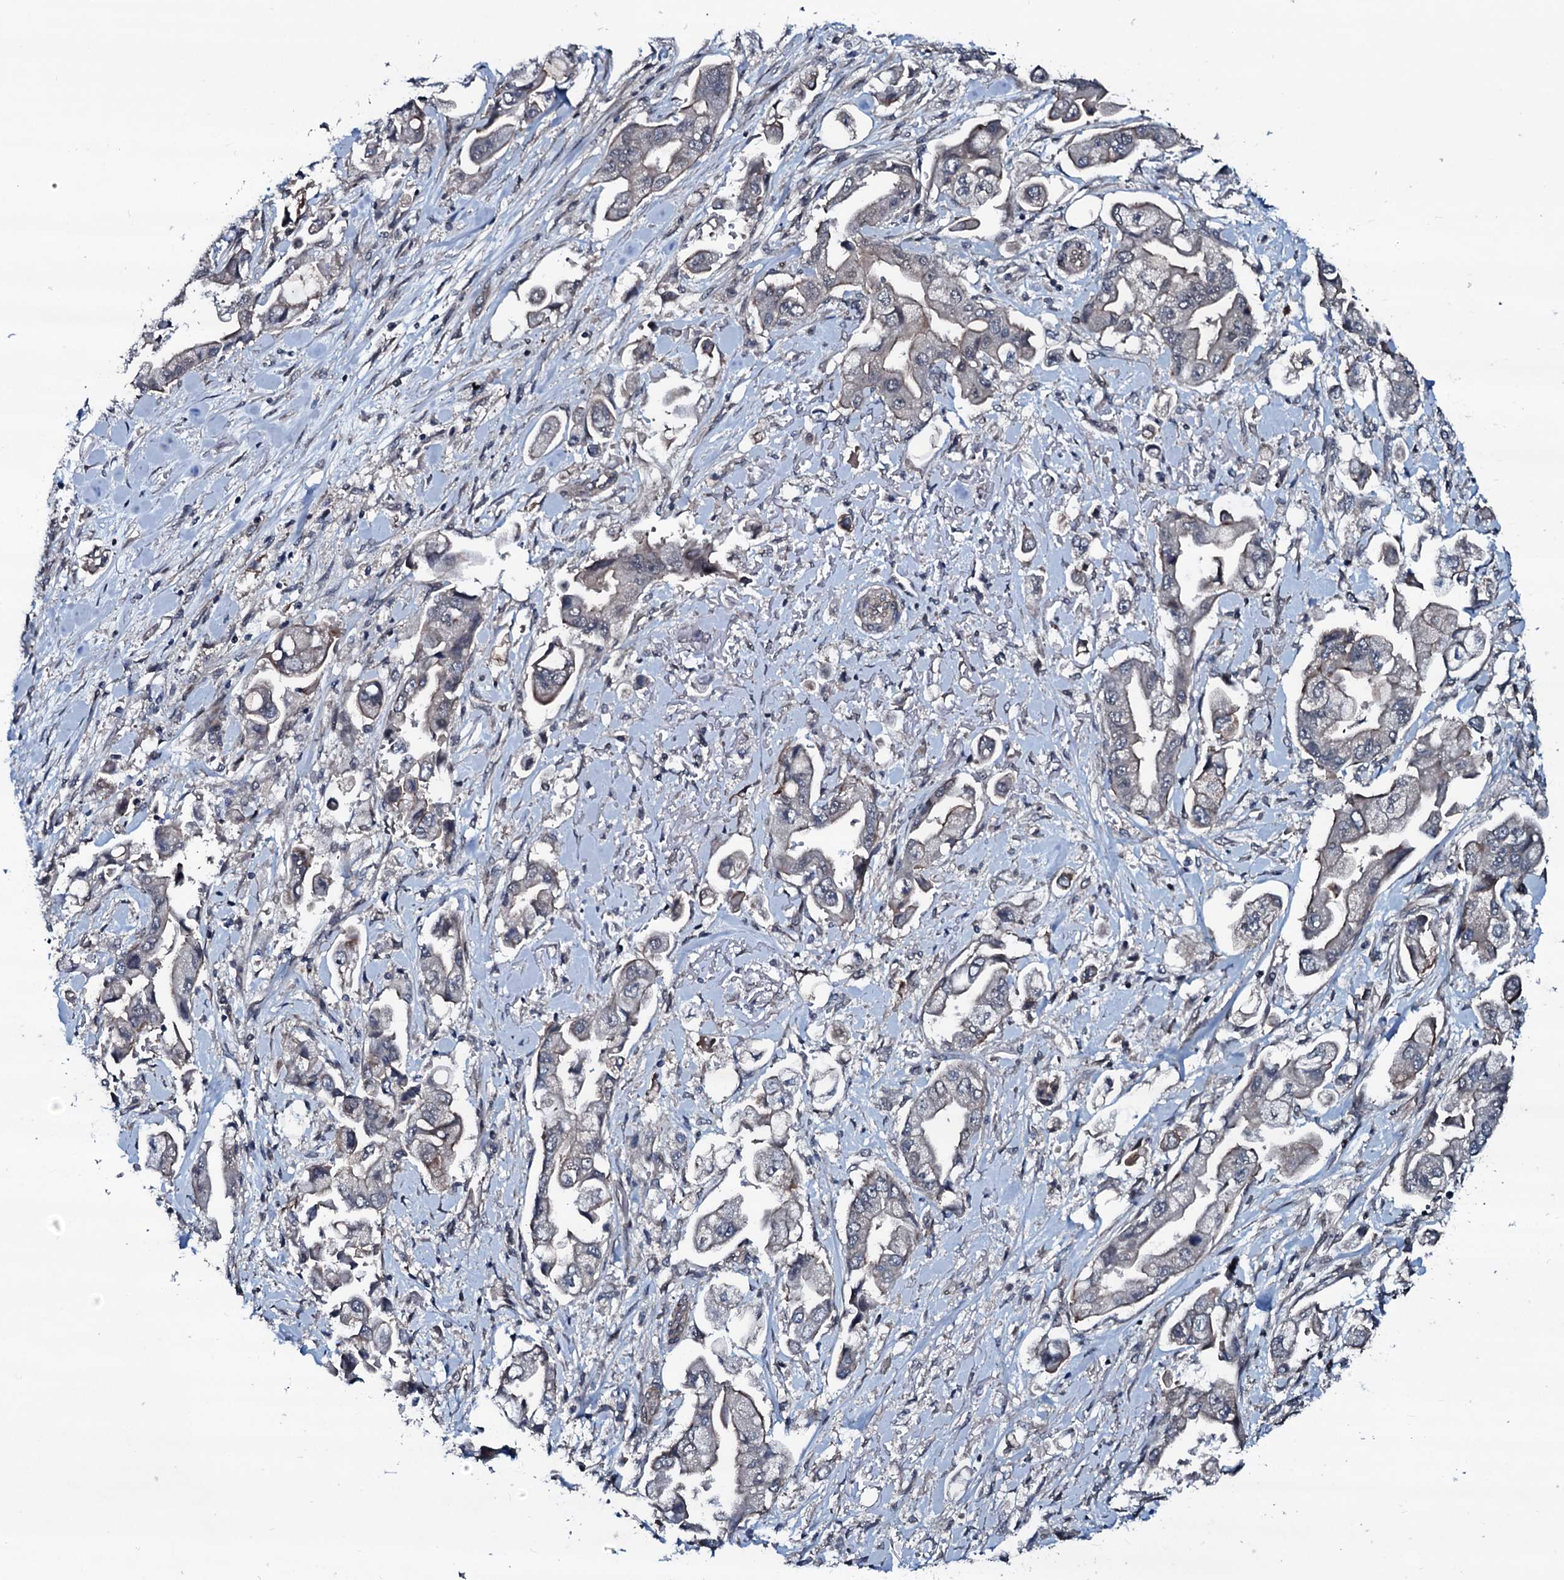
{"staining": {"intensity": "weak", "quantity": "25%-75%", "location": "cytoplasmic/membranous"}, "tissue": "stomach cancer", "cell_type": "Tumor cells", "image_type": "cancer", "snomed": [{"axis": "morphology", "description": "Adenocarcinoma, NOS"}, {"axis": "topography", "description": "Stomach"}], "caption": "Immunohistochemical staining of stomach cancer demonstrates weak cytoplasmic/membranous protein positivity in about 25%-75% of tumor cells. Immunohistochemistry (ihc) stains the protein of interest in brown and the nuclei are stained blue.", "gene": "OGFOD2", "patient": {"sex": "male", "age": 62}}